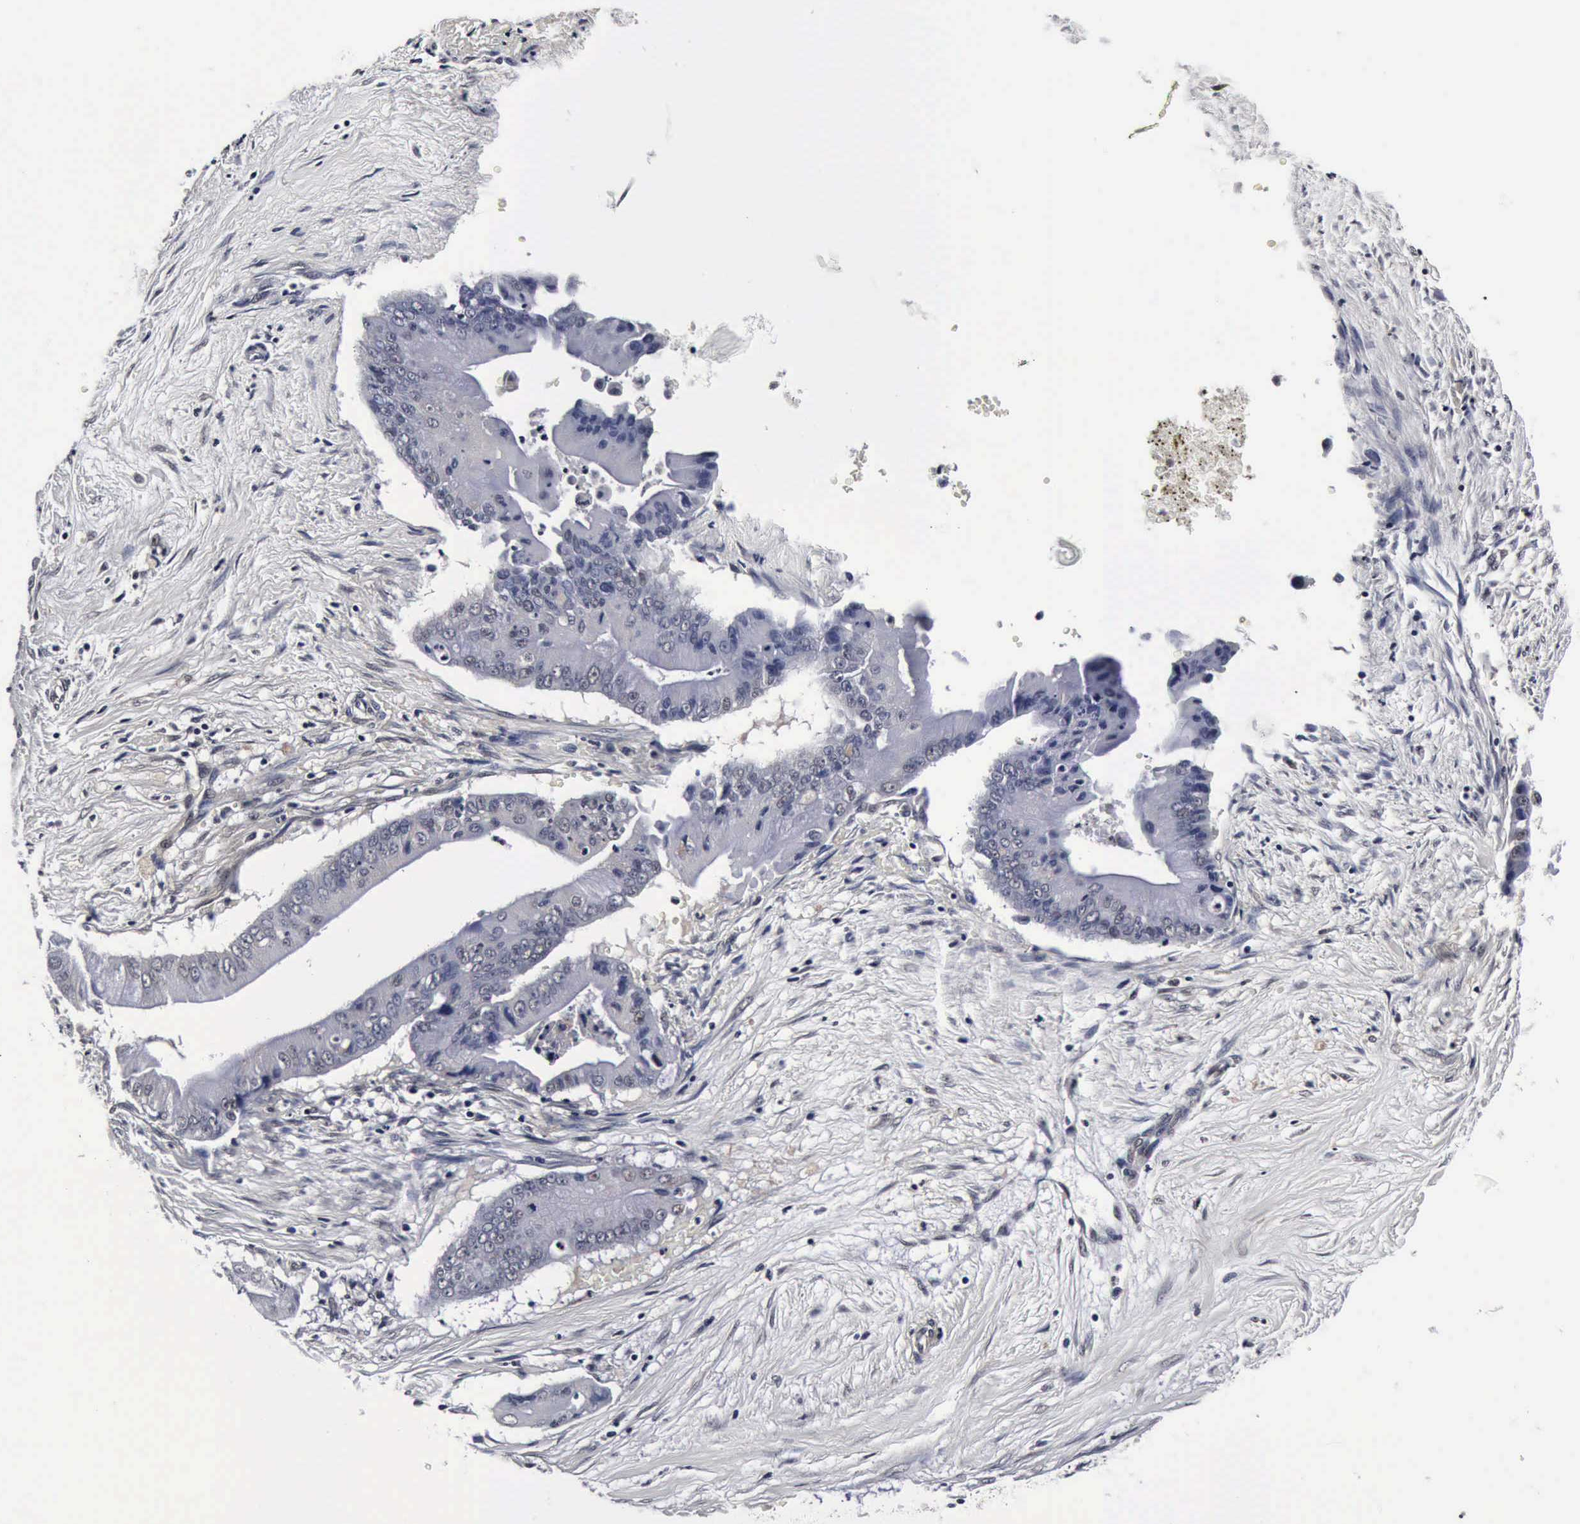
{"staining": {"intensity": "negative", "quantity": "none", "location": "none"}, "tissue": "pancreatic cancer", "cell_type": "Tumor cells", "image_type": "cancer", "snomed": [{"axis": "morphology", "description": "Adenocarcinoma, NOS"}, {"axis": "topography", "description": "Pancreas"}], "caption": "There is no significant staining in tumor cells of adenocarcinoma (pancreatic). Brightfield microscopy of immunohistochemistry stained with DAB (brown) and hematoxylin (blue), captured at high magnification.", "gene": "UBC", "patient": {"sex": "male", "age": 62}}